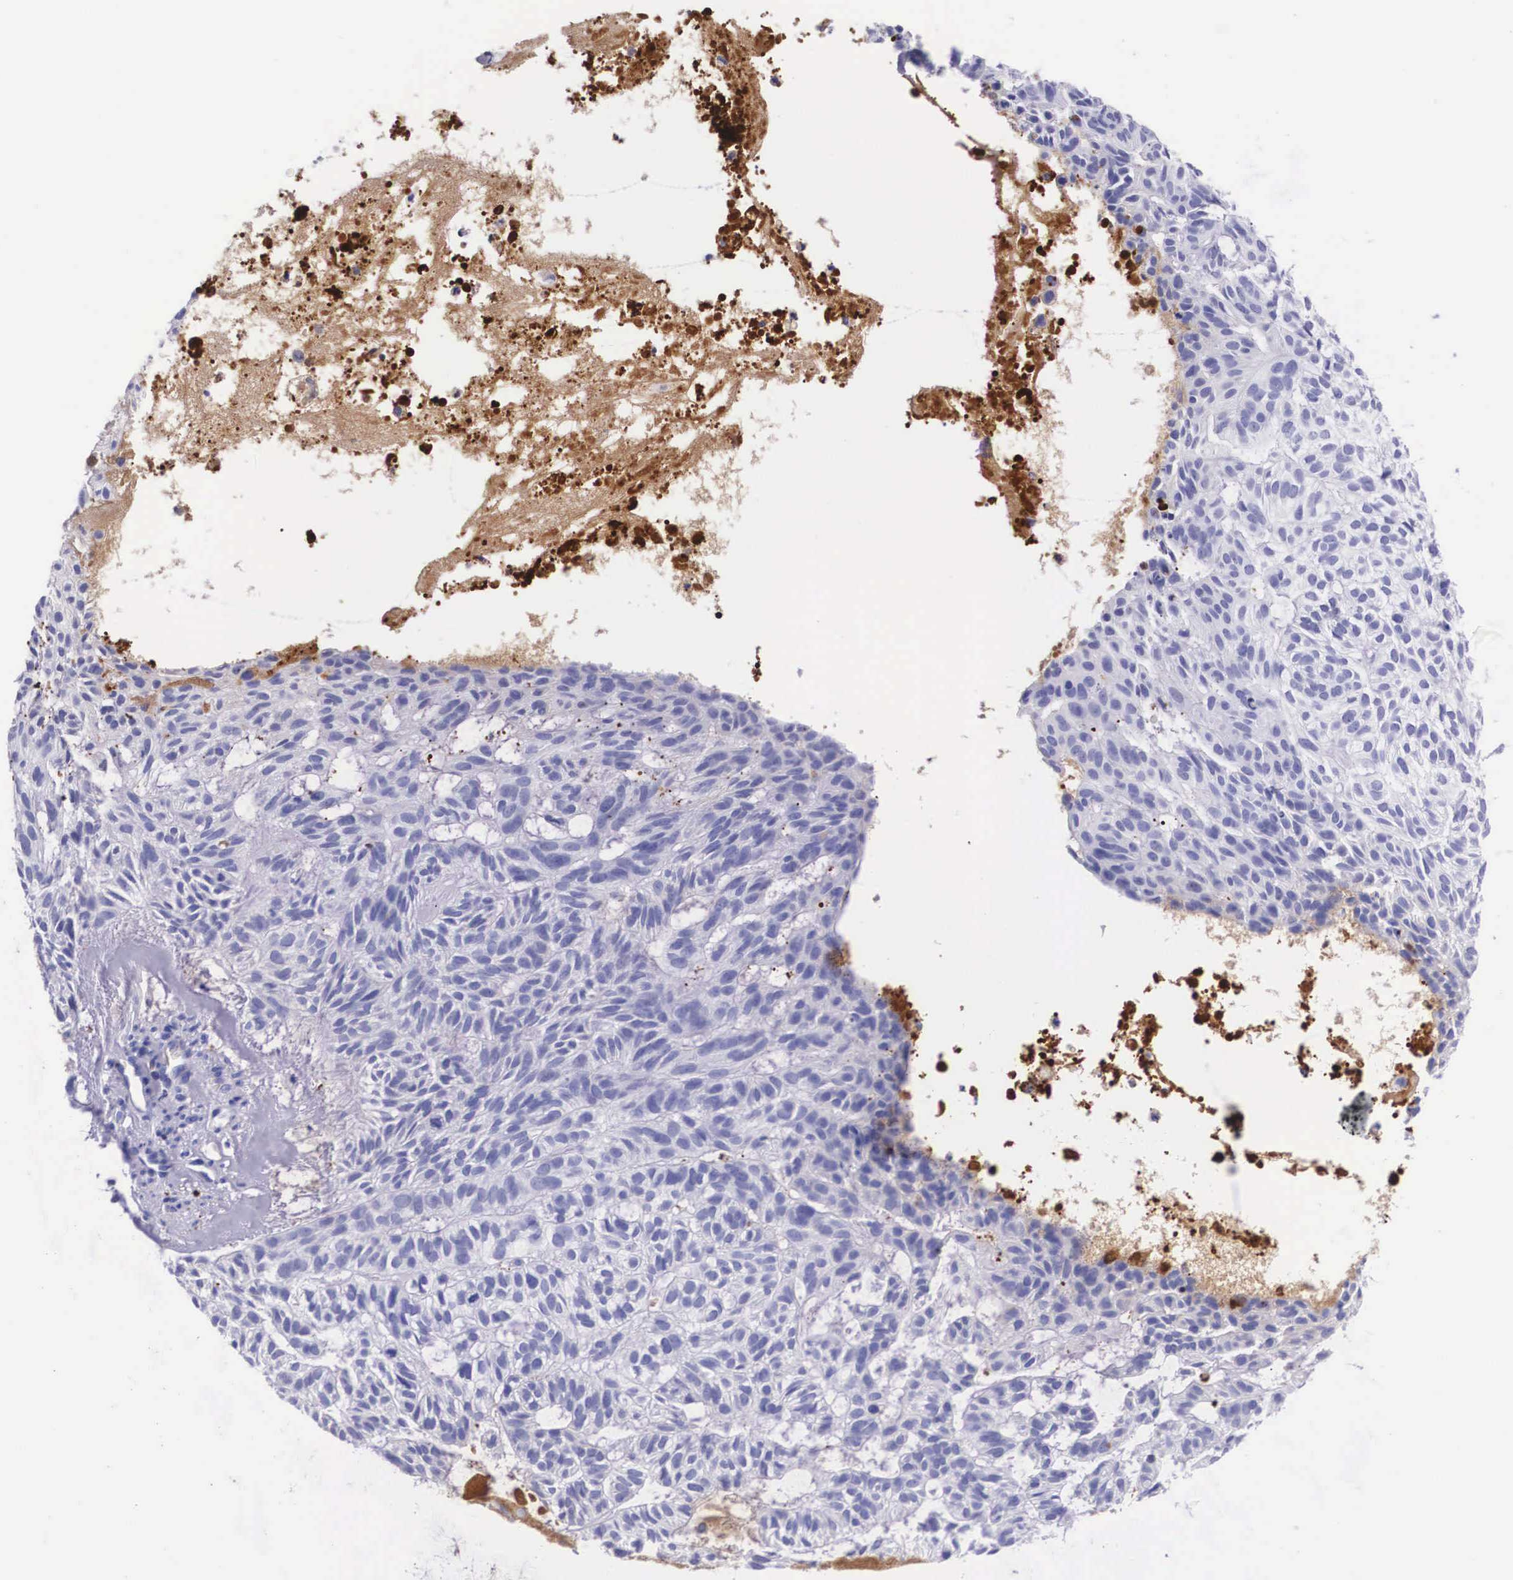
{"staining": {"intensity": "negative", "quantity": "none", "location": "none"}, "tissue": "skin cancer", "cell_type": "Tumor cells", "image_type": "cancer", "snomed": [{"axis": "morphology", "description": "Basal cell carcinoma"}, {"axis": "topography", "description": "Skin"}], "caption": "Protein analysis of skin basal cell carcinoma exhibits no significant positivity in tumor cells.", "gene": "PLG", "patient": {"sex": "male", "age": 75}}